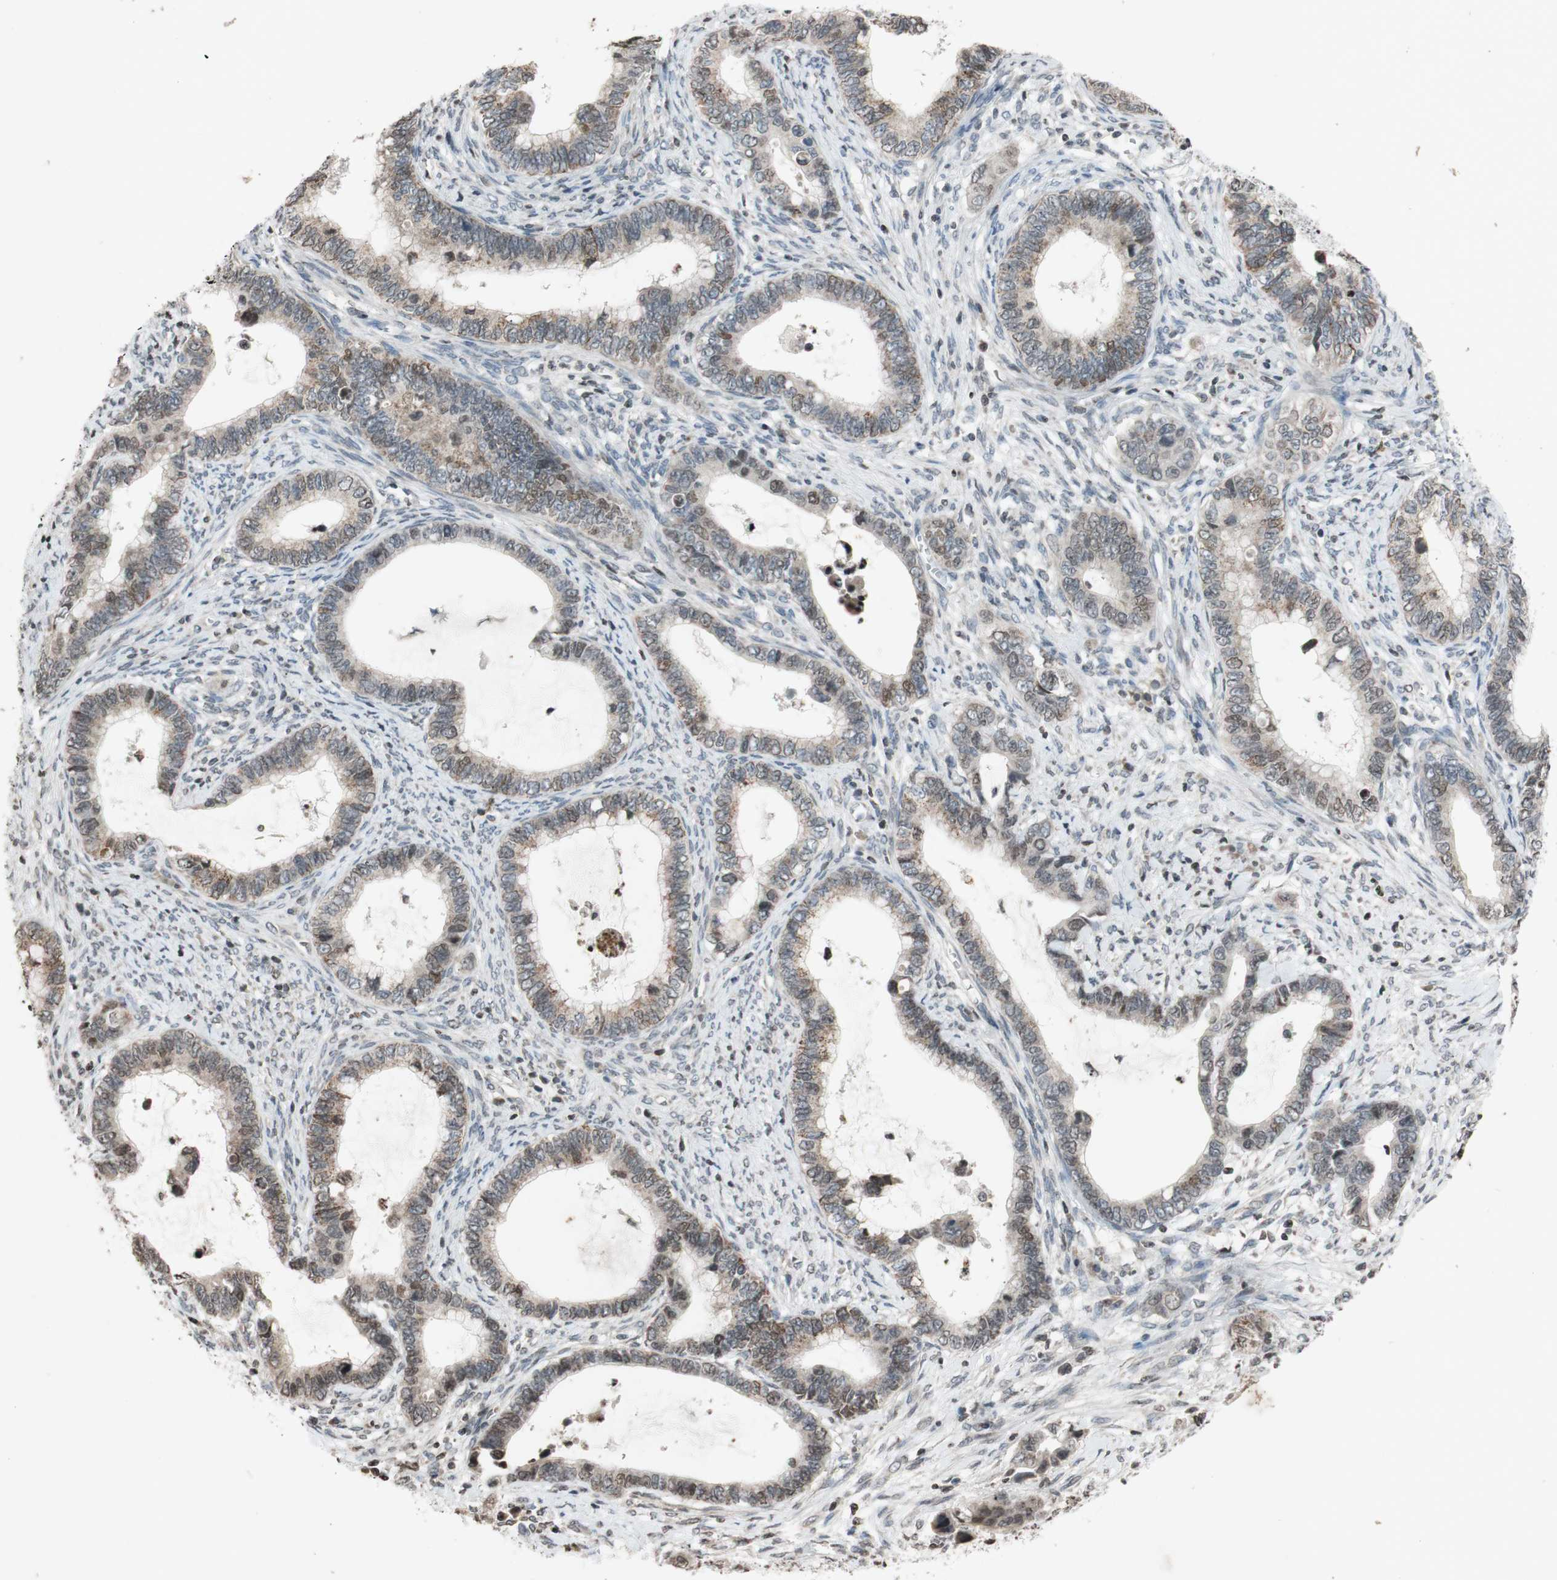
{"staining": {"intensity": "moderate", "quantity": ">75%", "location": "cytoplasmic/membranous"}, "tissue": "cervical cancer", "cell_type": "Tumor cells", "image_type": "cancer", "snomed": [{"axis": "morphology", "description": "Adenocarcinoma, NOS"}, {"axis": "topography", "description": "Cervix"}], "caption": "This micrograph displays adenocarcinoma (cervical) stained with IHC to label a protein in brown. The cytoplasmic/membranous of tumor cells show moderate positivity for the protein. Nuclei are counter-stained blue.", "gene": "MCM6", "patient": {"sex": "female", "age": 44}}